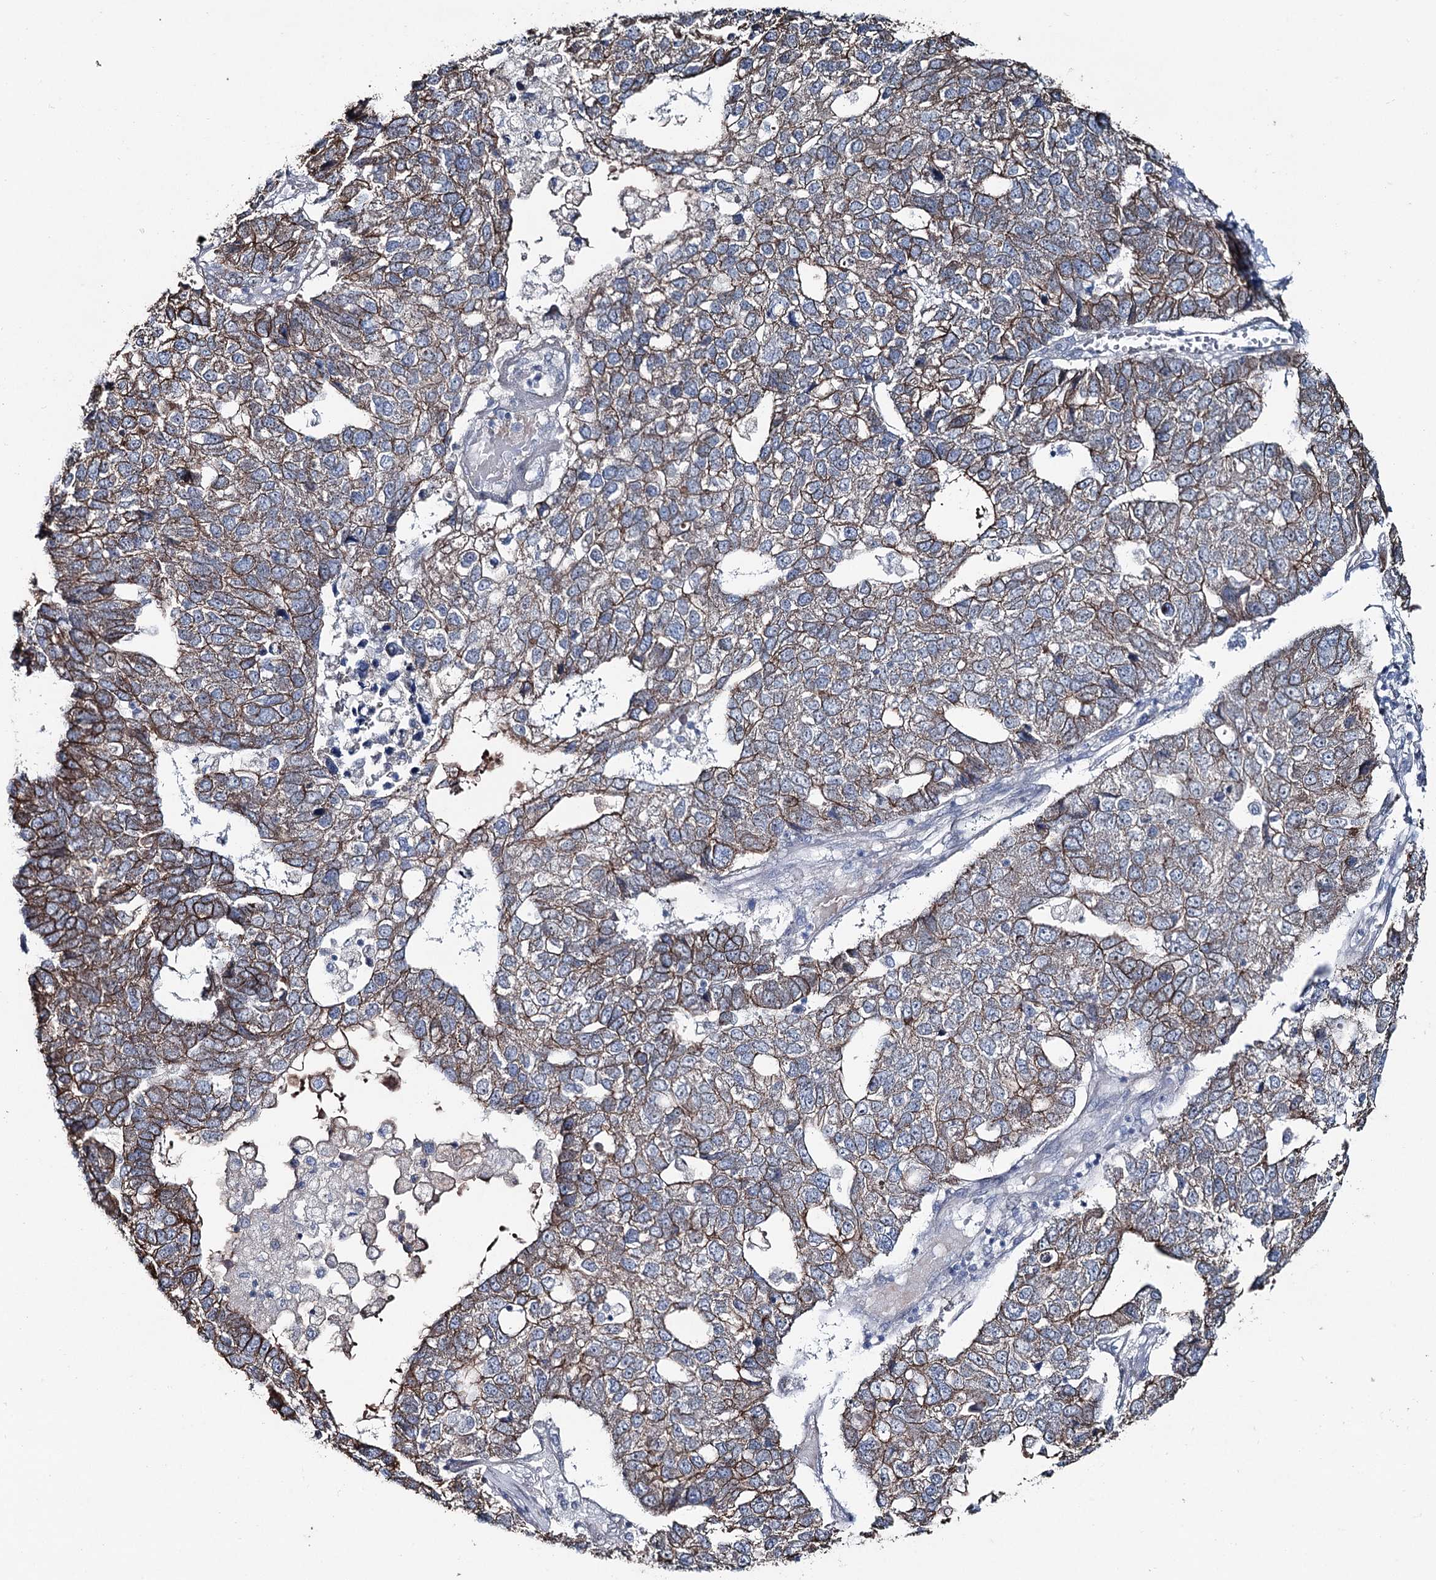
{"staining": {"intensity": "moderate", "quantity": ">75%", "location": "cytoplasmic/membranous"}, "tissue": "pancreatic cancer", "cell_type": "Tumor cells", "image_type": "cancer", "snomed": [{"axis": "morphology", "description": "Adenocarcinoma, NOS"}, {"axis": "topography", "description": "Pancreas"}], "caption": "A histopathology image of adenocarcinoma (pancreatic) stained for a protein exhibits moderate cytoplasmic/membranous brown staining in tumor cells.", "gene": "FAM120B", "patient": {"sex": "female", "age": 61}}